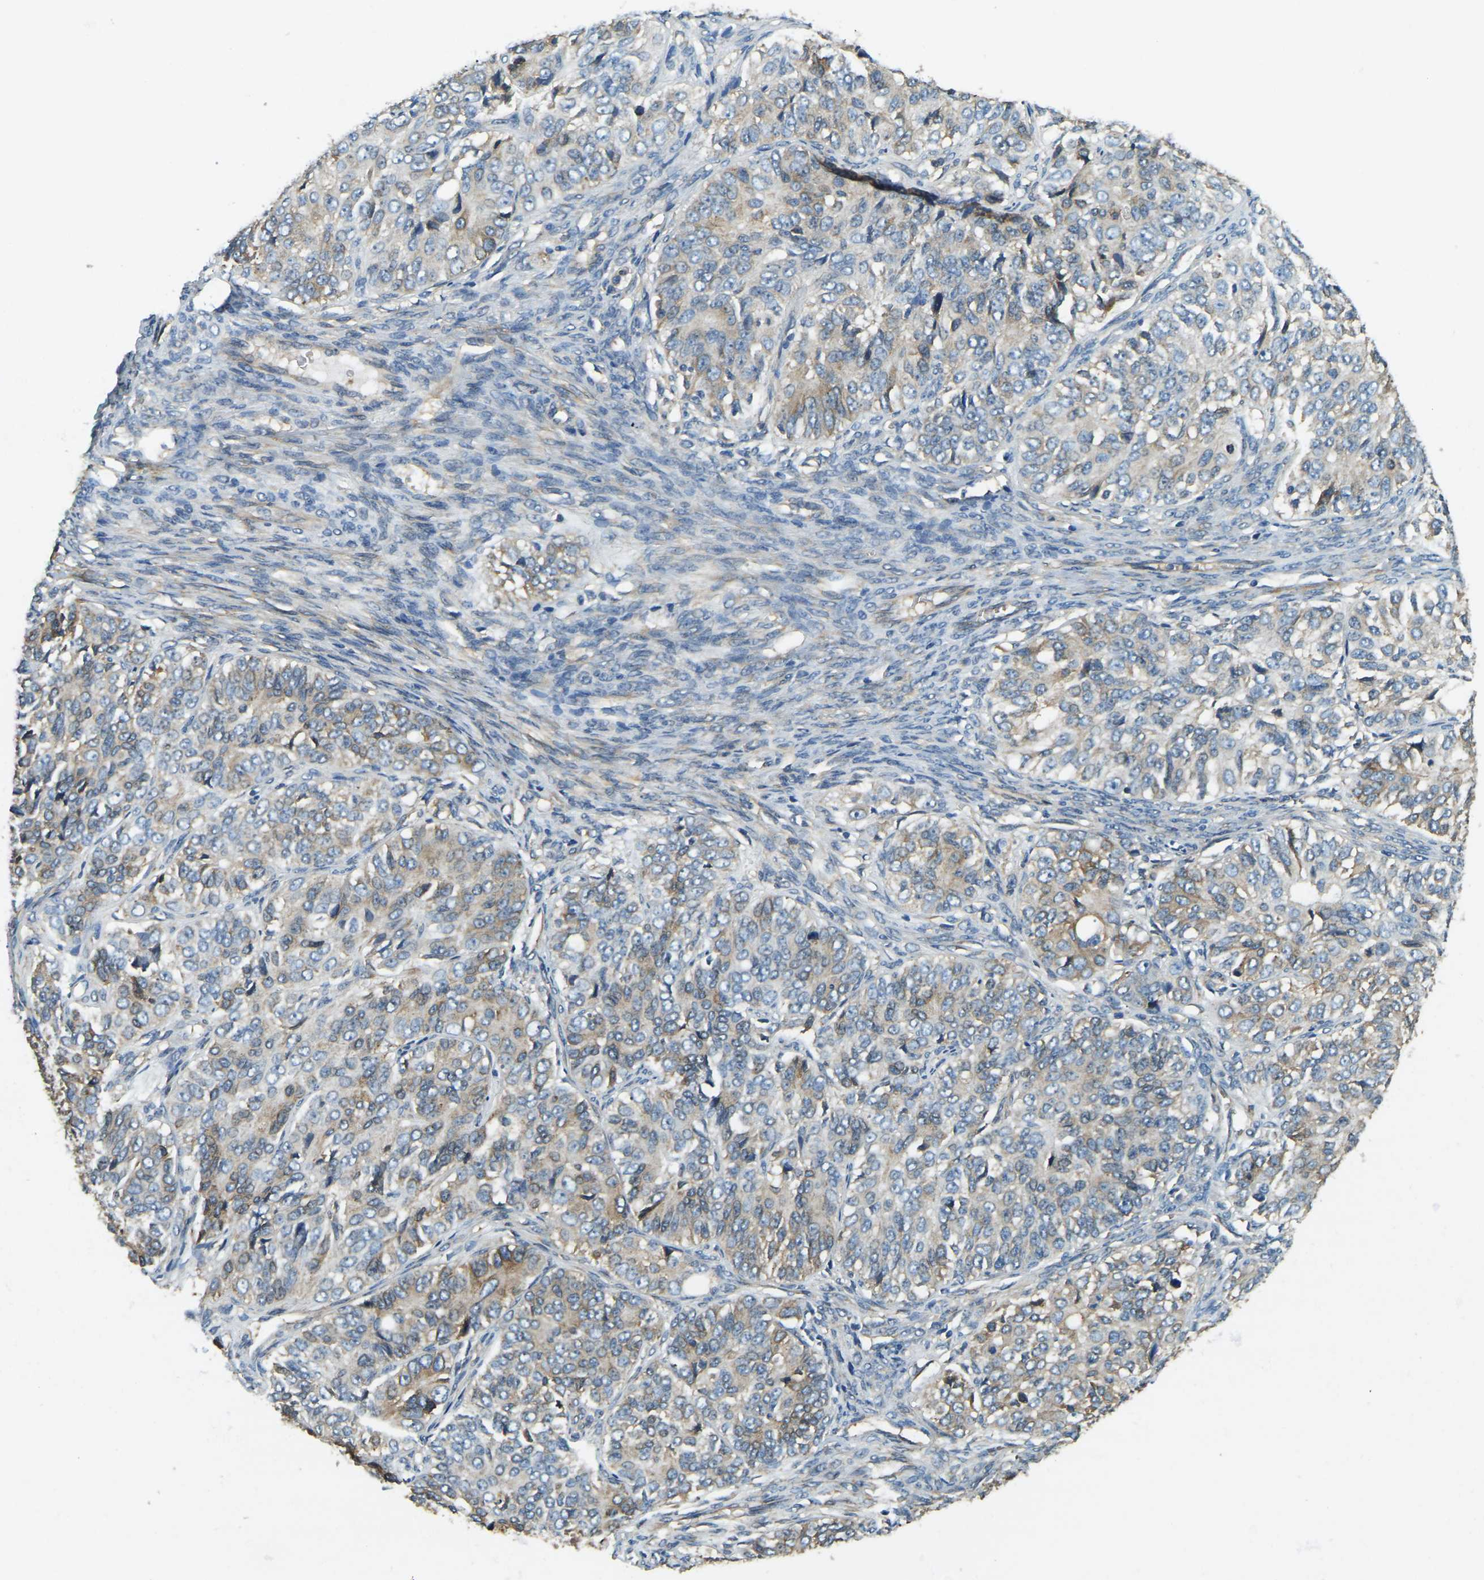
{"staining": {"intensity": "weak", "quantity": ">75%", "location": "cytoplasmic/membranous"}, "tissue": "ovarian cancer", "cell_type": "Tumor cells", "image_type": "cancer", "snomed": [{"axis": "morphology", "description": "Carcinoma, endometroid"}, {"axis": "topography", "description": "Ovary"}], "caption": "Immunohistochemical staining of human ovarian endometroid carcinoma exhibits weak cytoplasmic/membranous protein staining in approximately >75% of tumor cells.", "gene": "ERGIC1", "patient": {"sex": "female", "age": 51}}